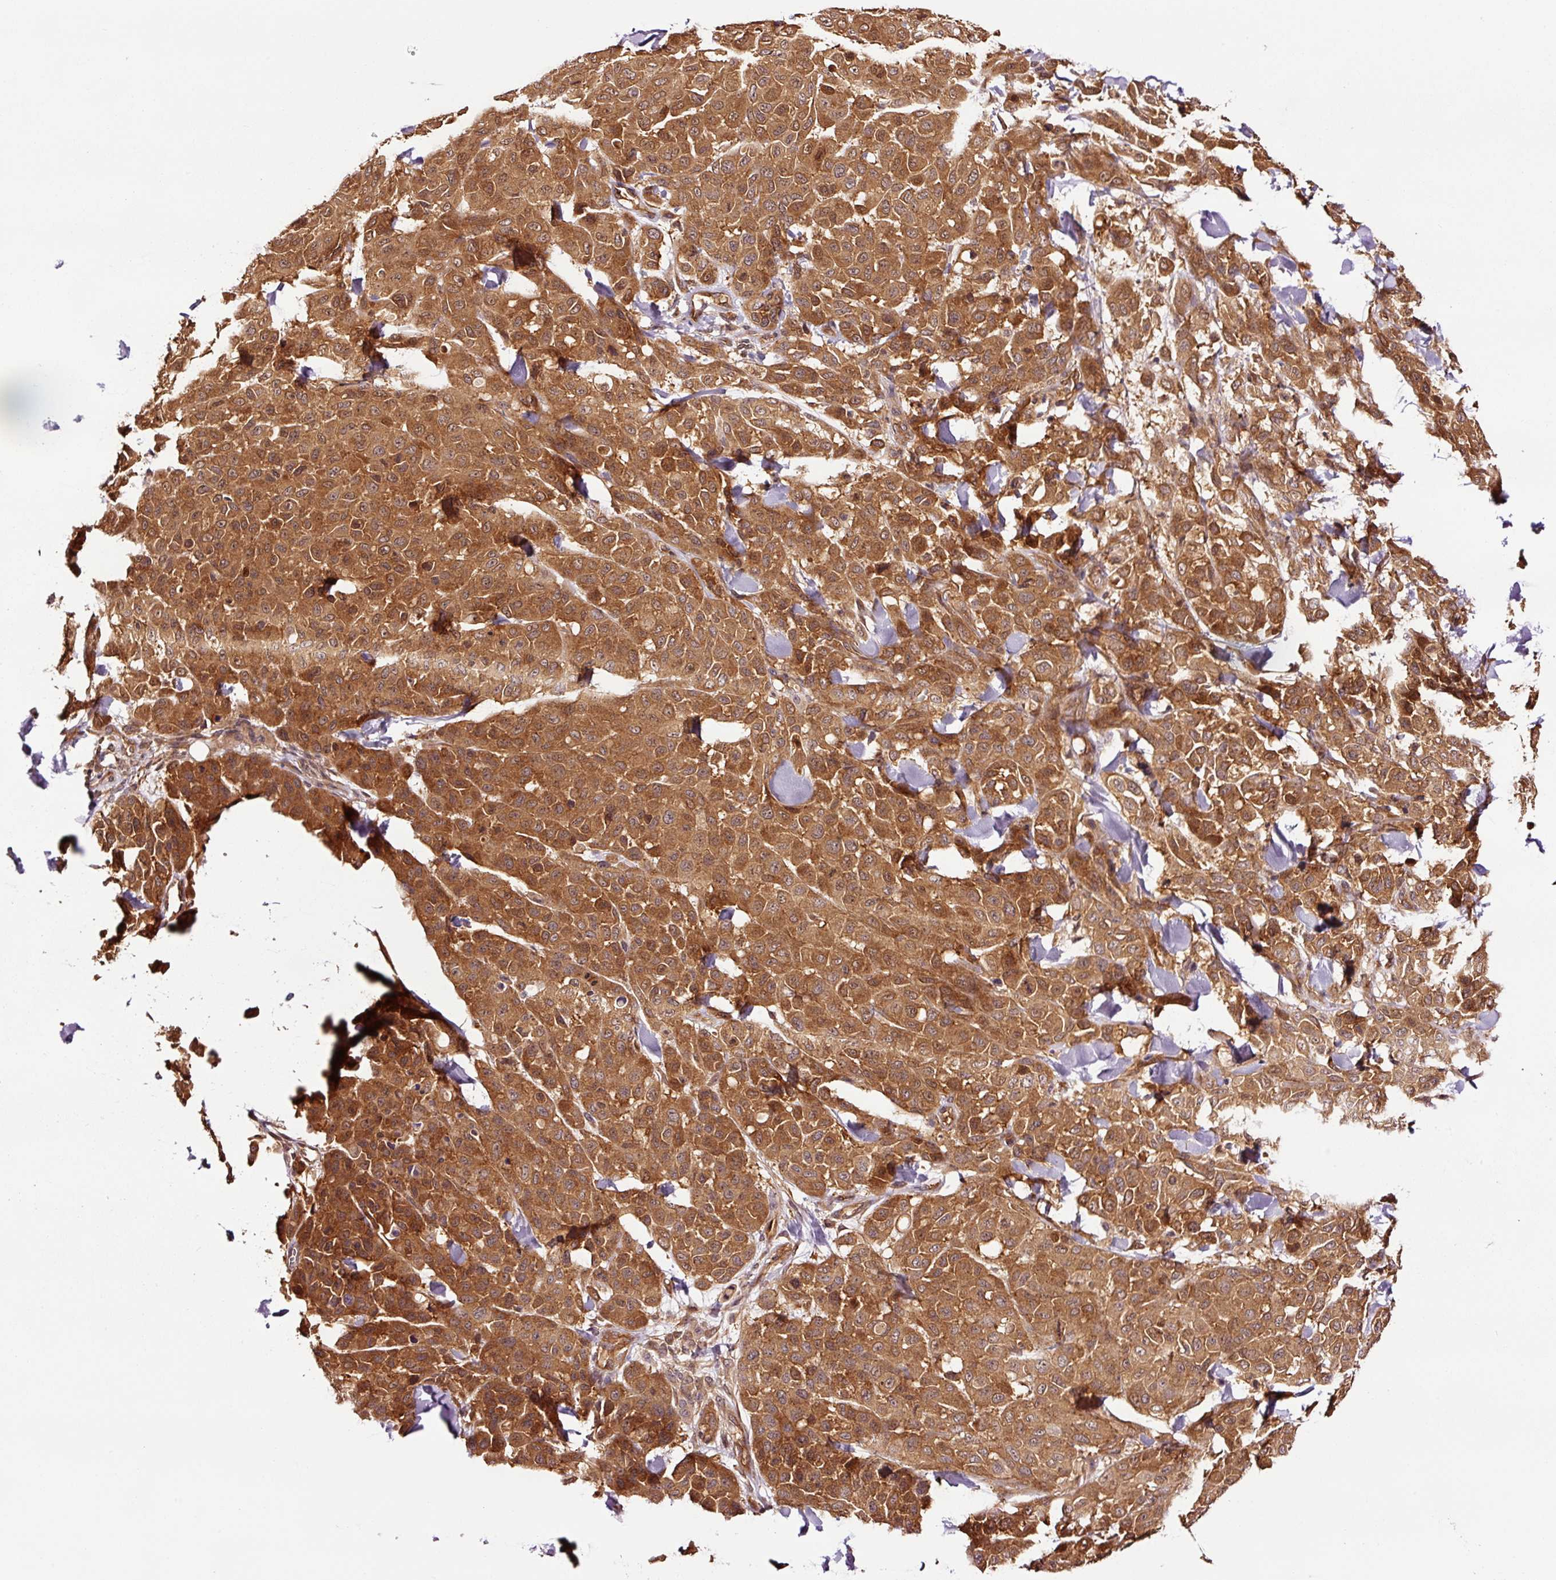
{"staining": {"intensity": "strong", "quantity": ">75%", "location": "cytoplasmic/membranous"}, "tissue": "melanoma", "cell_type": "Tumor cells", "image_type": "cancer", "snomed": [{"axis": "morphology", "description": "Malignant melanoma, Metastatic site"}, {"axis": "topography", "description": "Skin"}], "caption": "IHC histopathology image of melanoma stained for a protein (brown), which demonstrates high levels of strong cytoplasmic/membranous staining in approximately >75% of tumor cells.", "gene": "METAP1", "patient": {"sex": "female", "age": 81}}